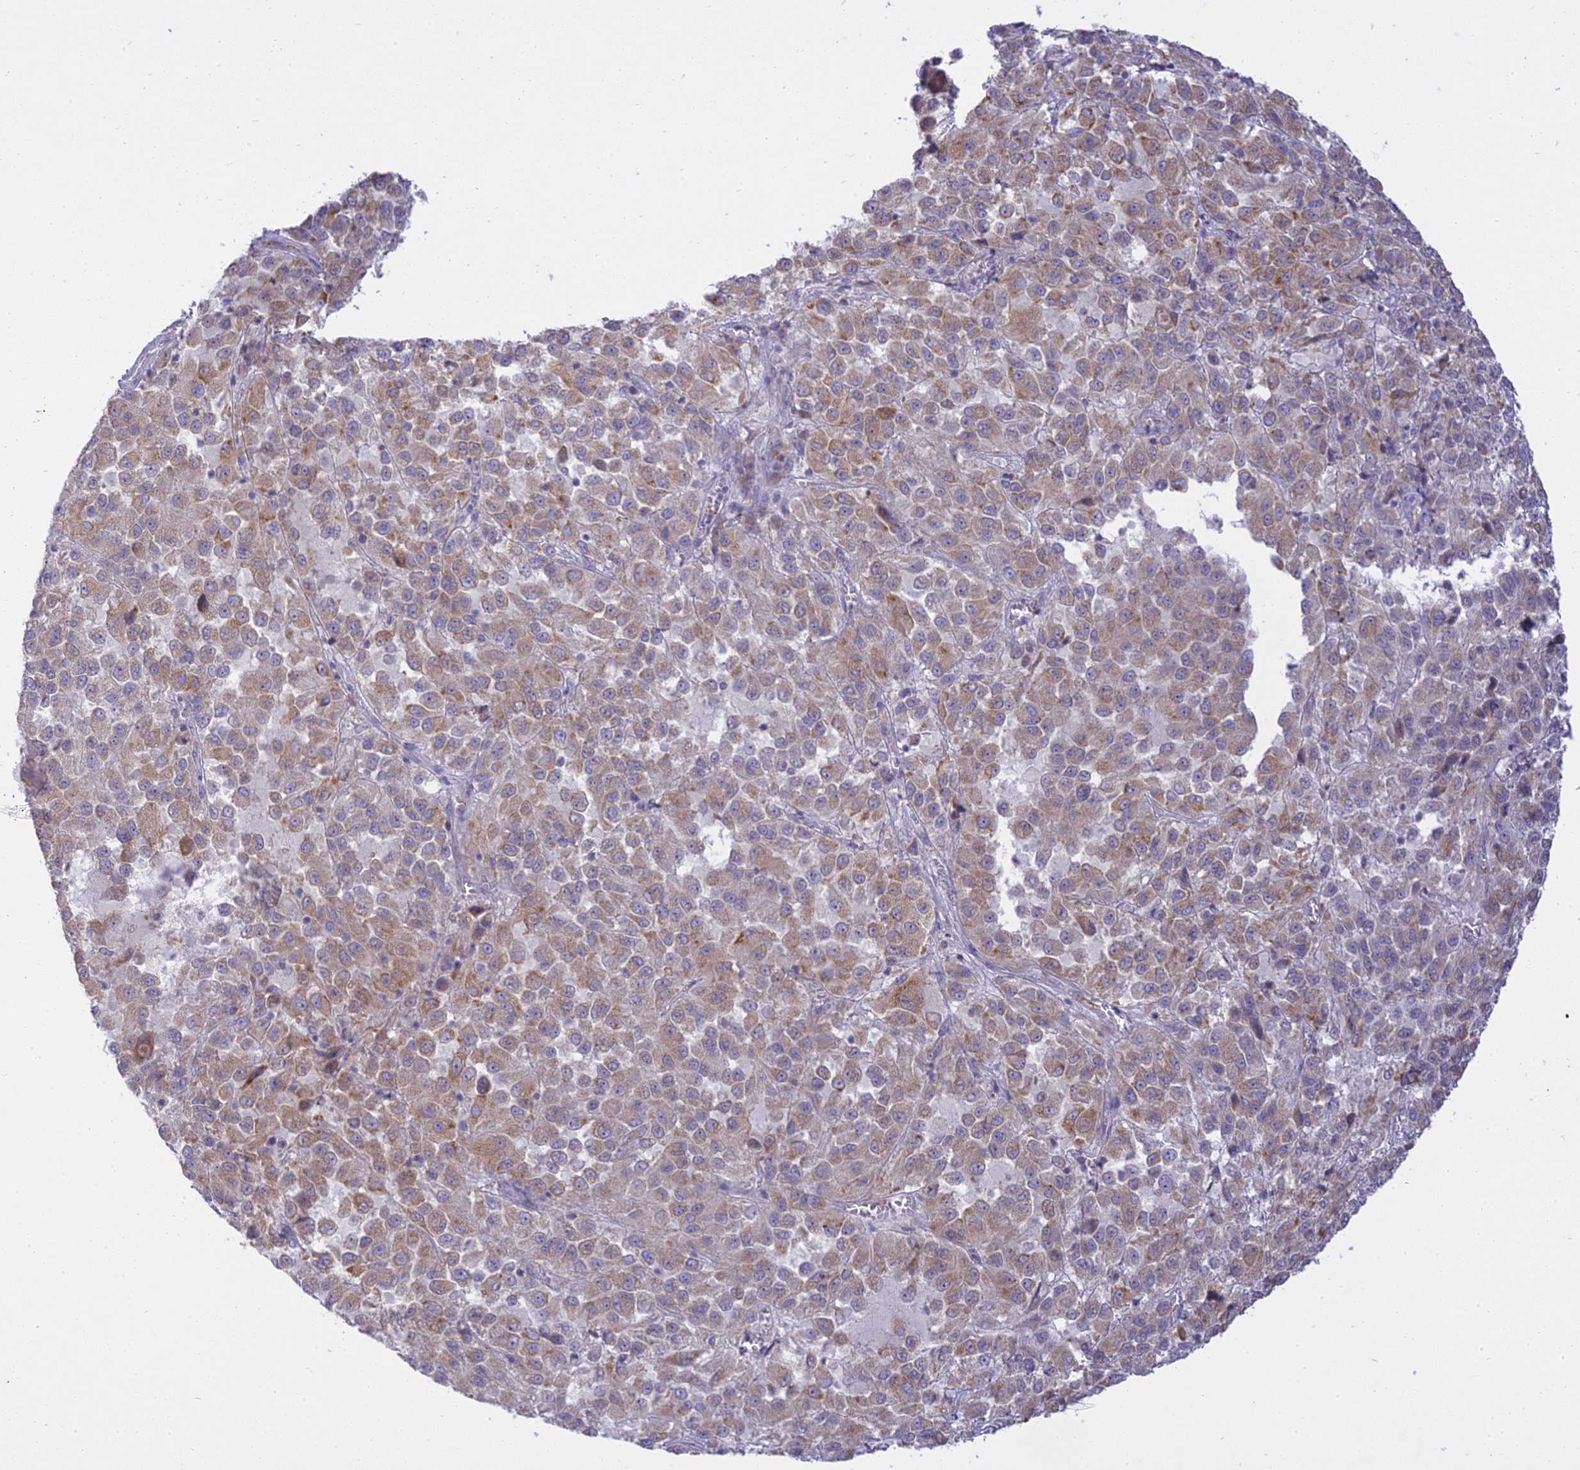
{"staining": {"intensity": "weak", "quantity": ">75%", "location": "cytoplasmic/membranous"}, "tissue": "melanoma", "cell_type": "Tumor cells", "image_type": "cancer", "snomed": [{"axis": "morphology", "description": "Malignant melanoma, Metastatic site"}, {"axis": "topography", "description": "Lung"}], "caption": "IHC image of neoplastic tissue: human melanoma stained using IHC shows low levels of weak protein expression localized specifically in the cytoplasmic/membranous of tumor cells, appearing as a cytoplasmic/membranous brown color.", "gene": "TMEM40", "patient": {"sex": "male", "age": 64}}